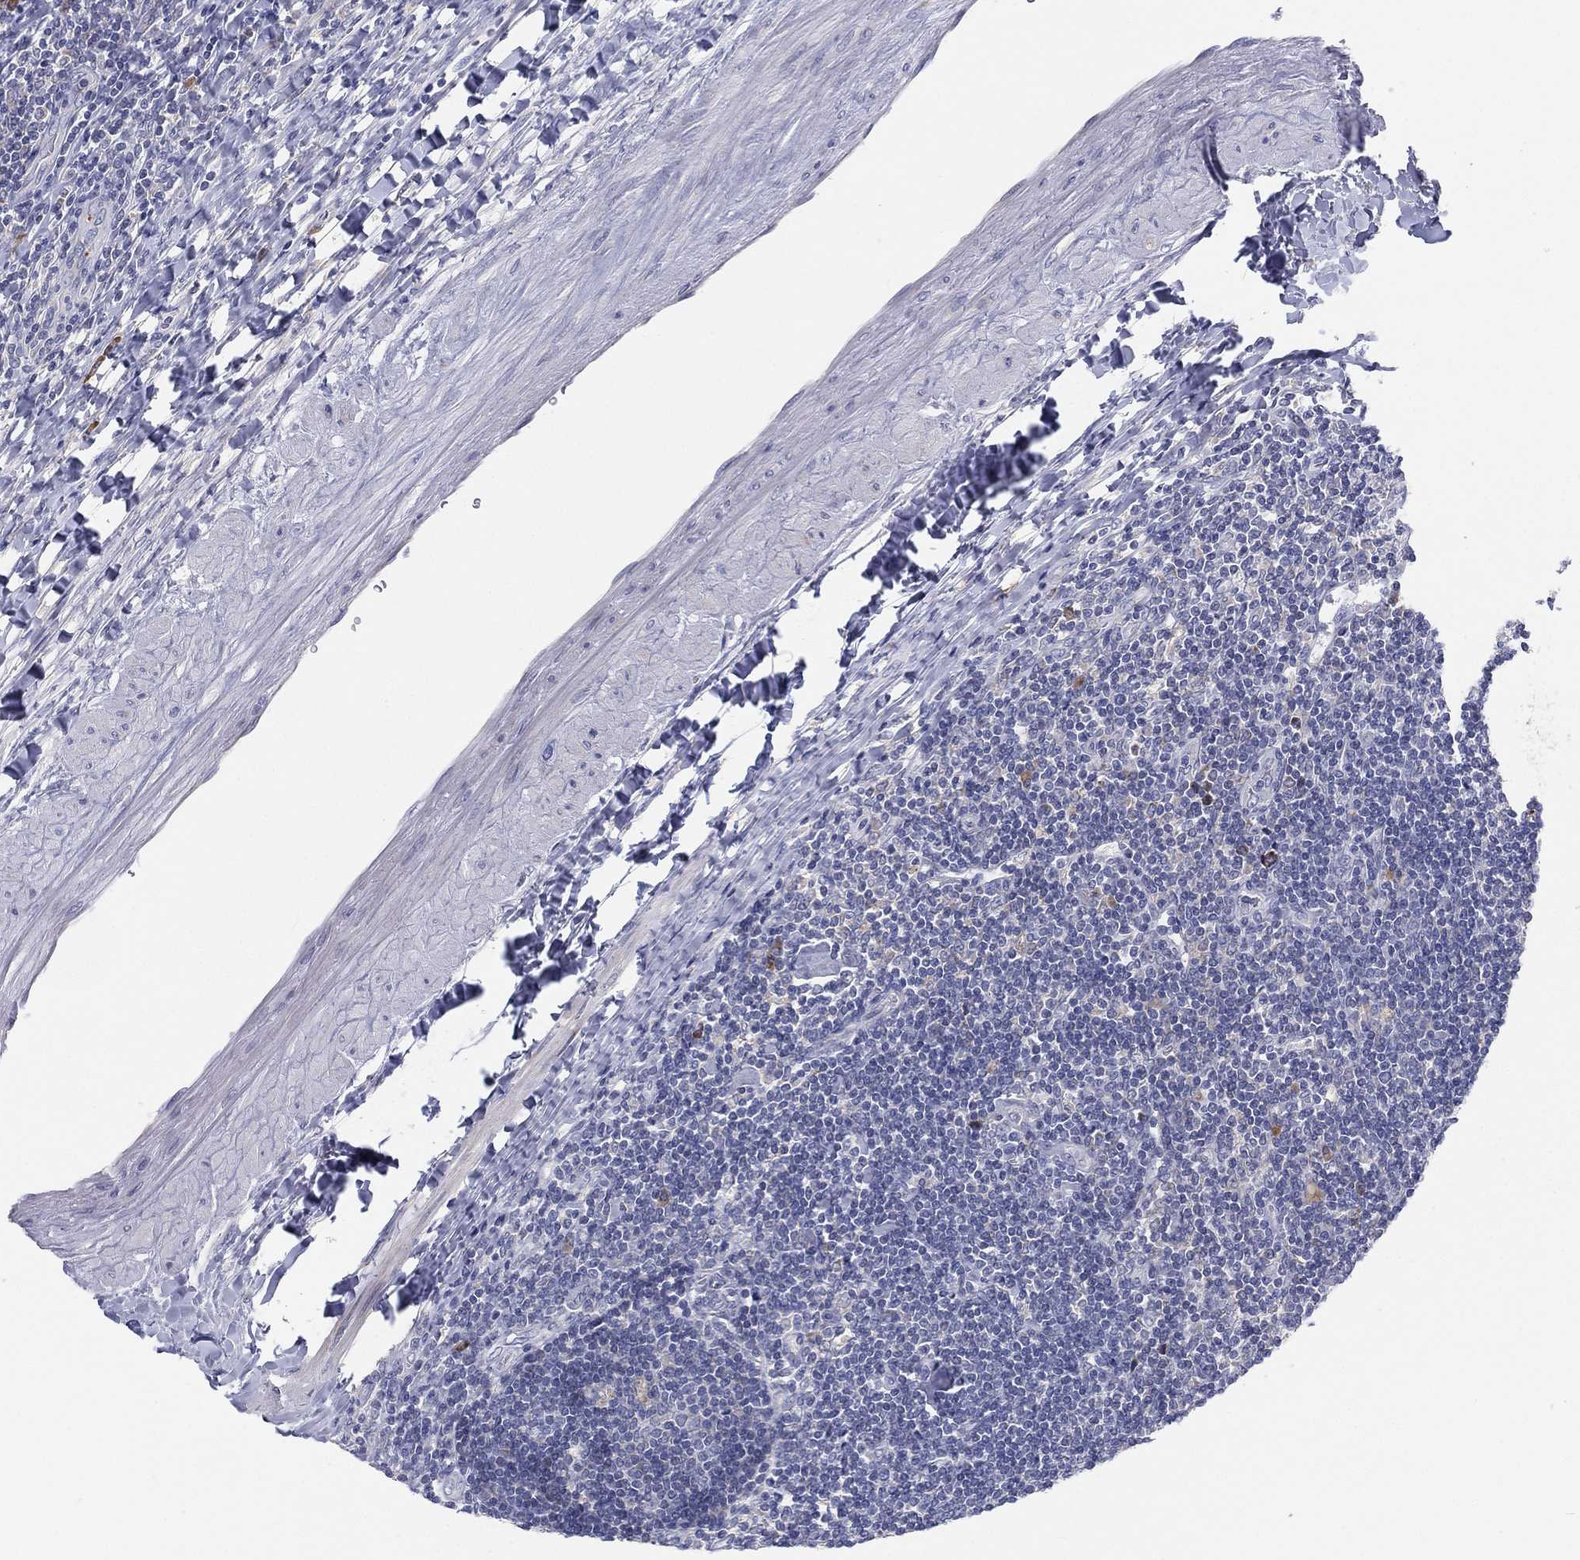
{"staining": {"intensity": "negative", "quantity": "none", "location": "none"}, "tissue": "lymphoma", "cell_type": "Tumor cells", "image_type": "cancer", "snomed": [{"axis": "morphology", "description": "Hodgkin's disease, NOS"}, {"axis": "topography", "description": "Lymph node"}], "caption": "Tumor cells show no significant protein staining in Hodgkin's disease.", "gene": "TMEM40", "patient": {"sex": "male", "age": 40}}